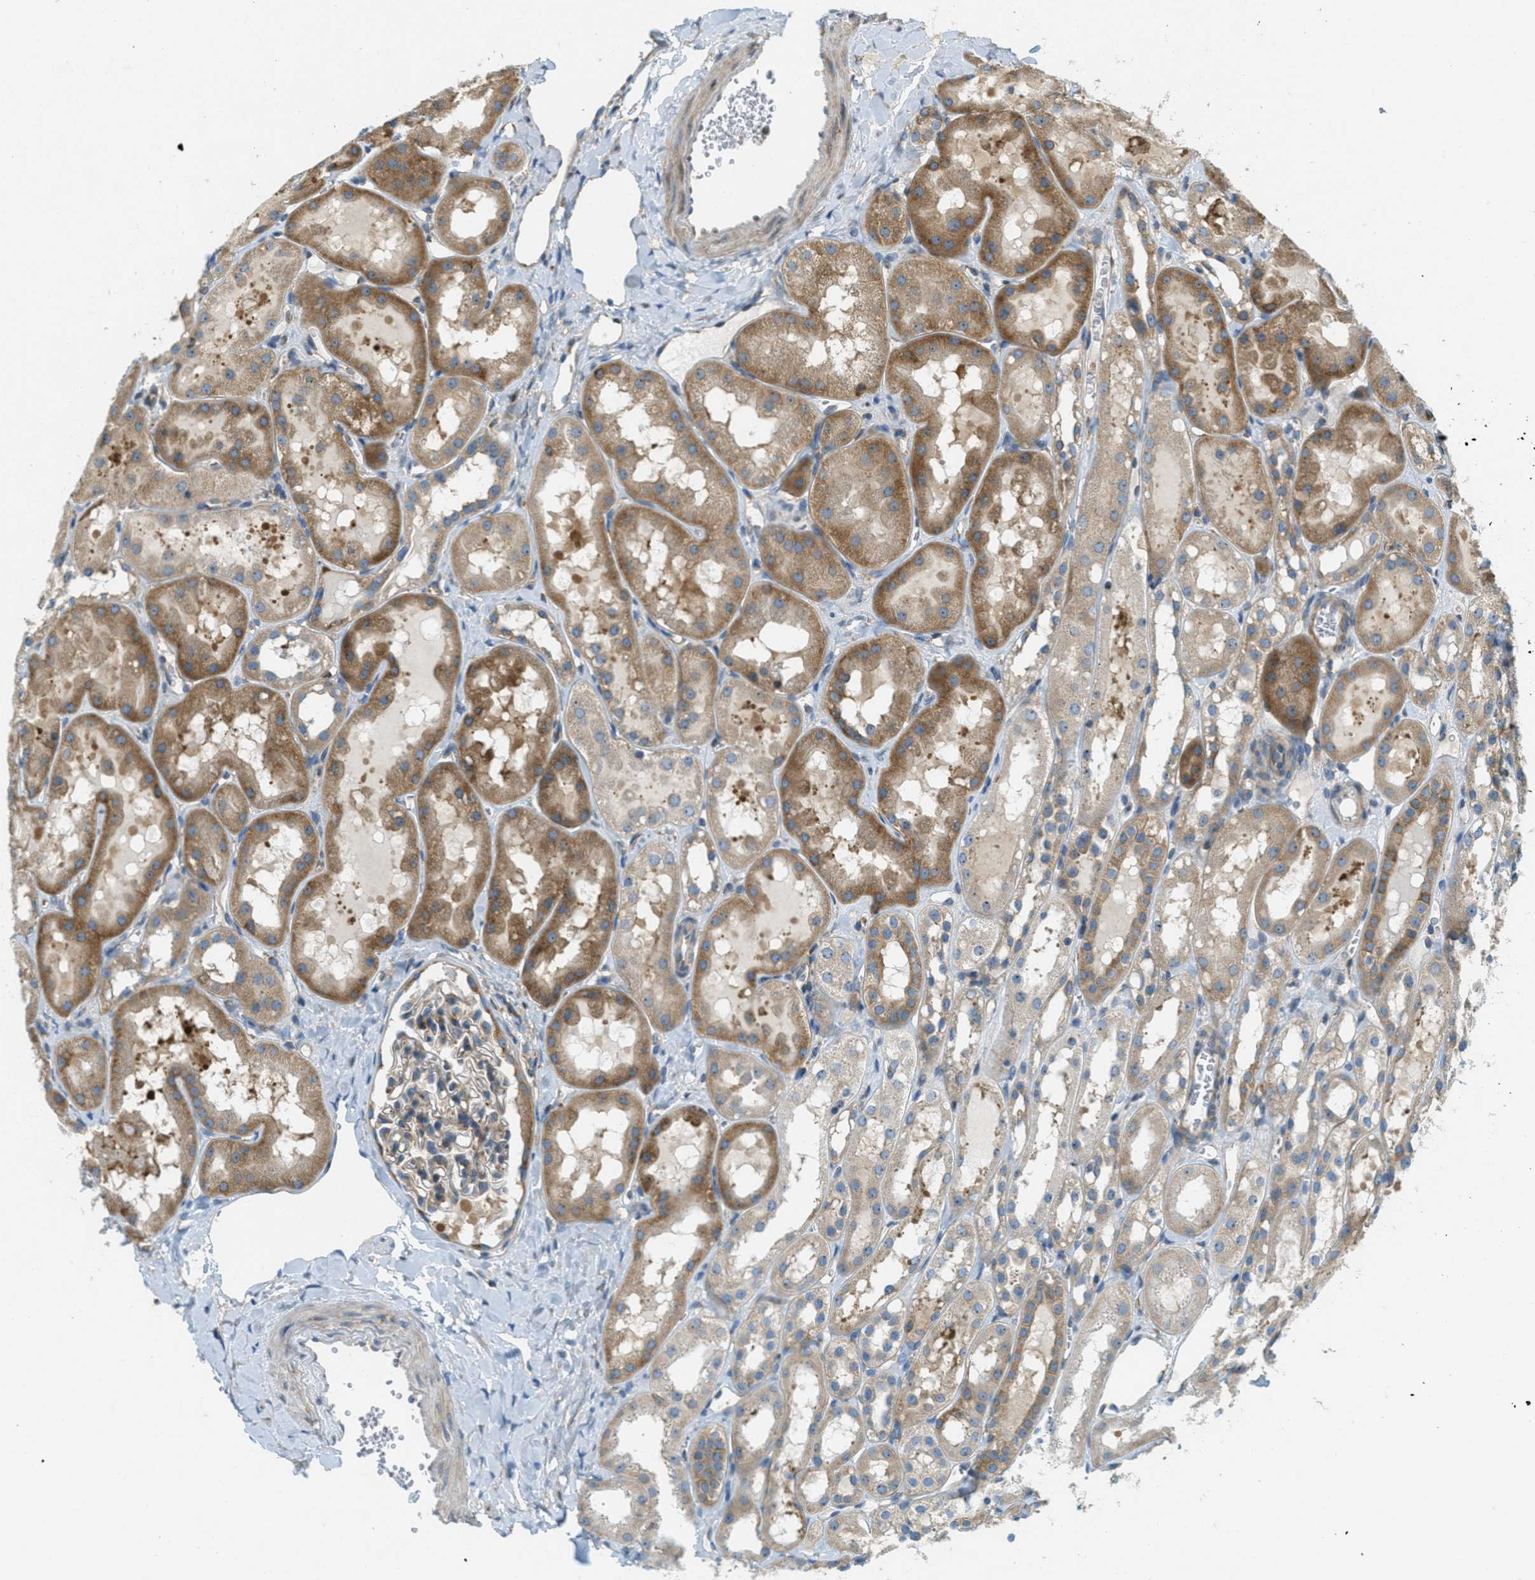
{"staining": {"intensity": "moderate", "quantity": "<25%", "location": "cytoplasmic/membranous"}, "tissue": "kidney", "cell_type": "Cells in glomeruli", "image_type": "normal", "snomed": [{"axis": "morphology", "description": "Normal tissue, NOS"}, {"axis": "topography", "description": "Kidney"}, {"axis": "topography", "description": "Urinary bladder"}], "caption": "A high-resolution photomicrograph shows immunohistochemistry (IHC) staining of benign kidney, which shows moderate cytoplasmic/membranous expression in approximately <25% of cells in glomeruli. (DAB = brown stain, brightfield microscopy at high magnification).", "gene": "ABCF1", "patient": {"sex": "male", "age": 16}}